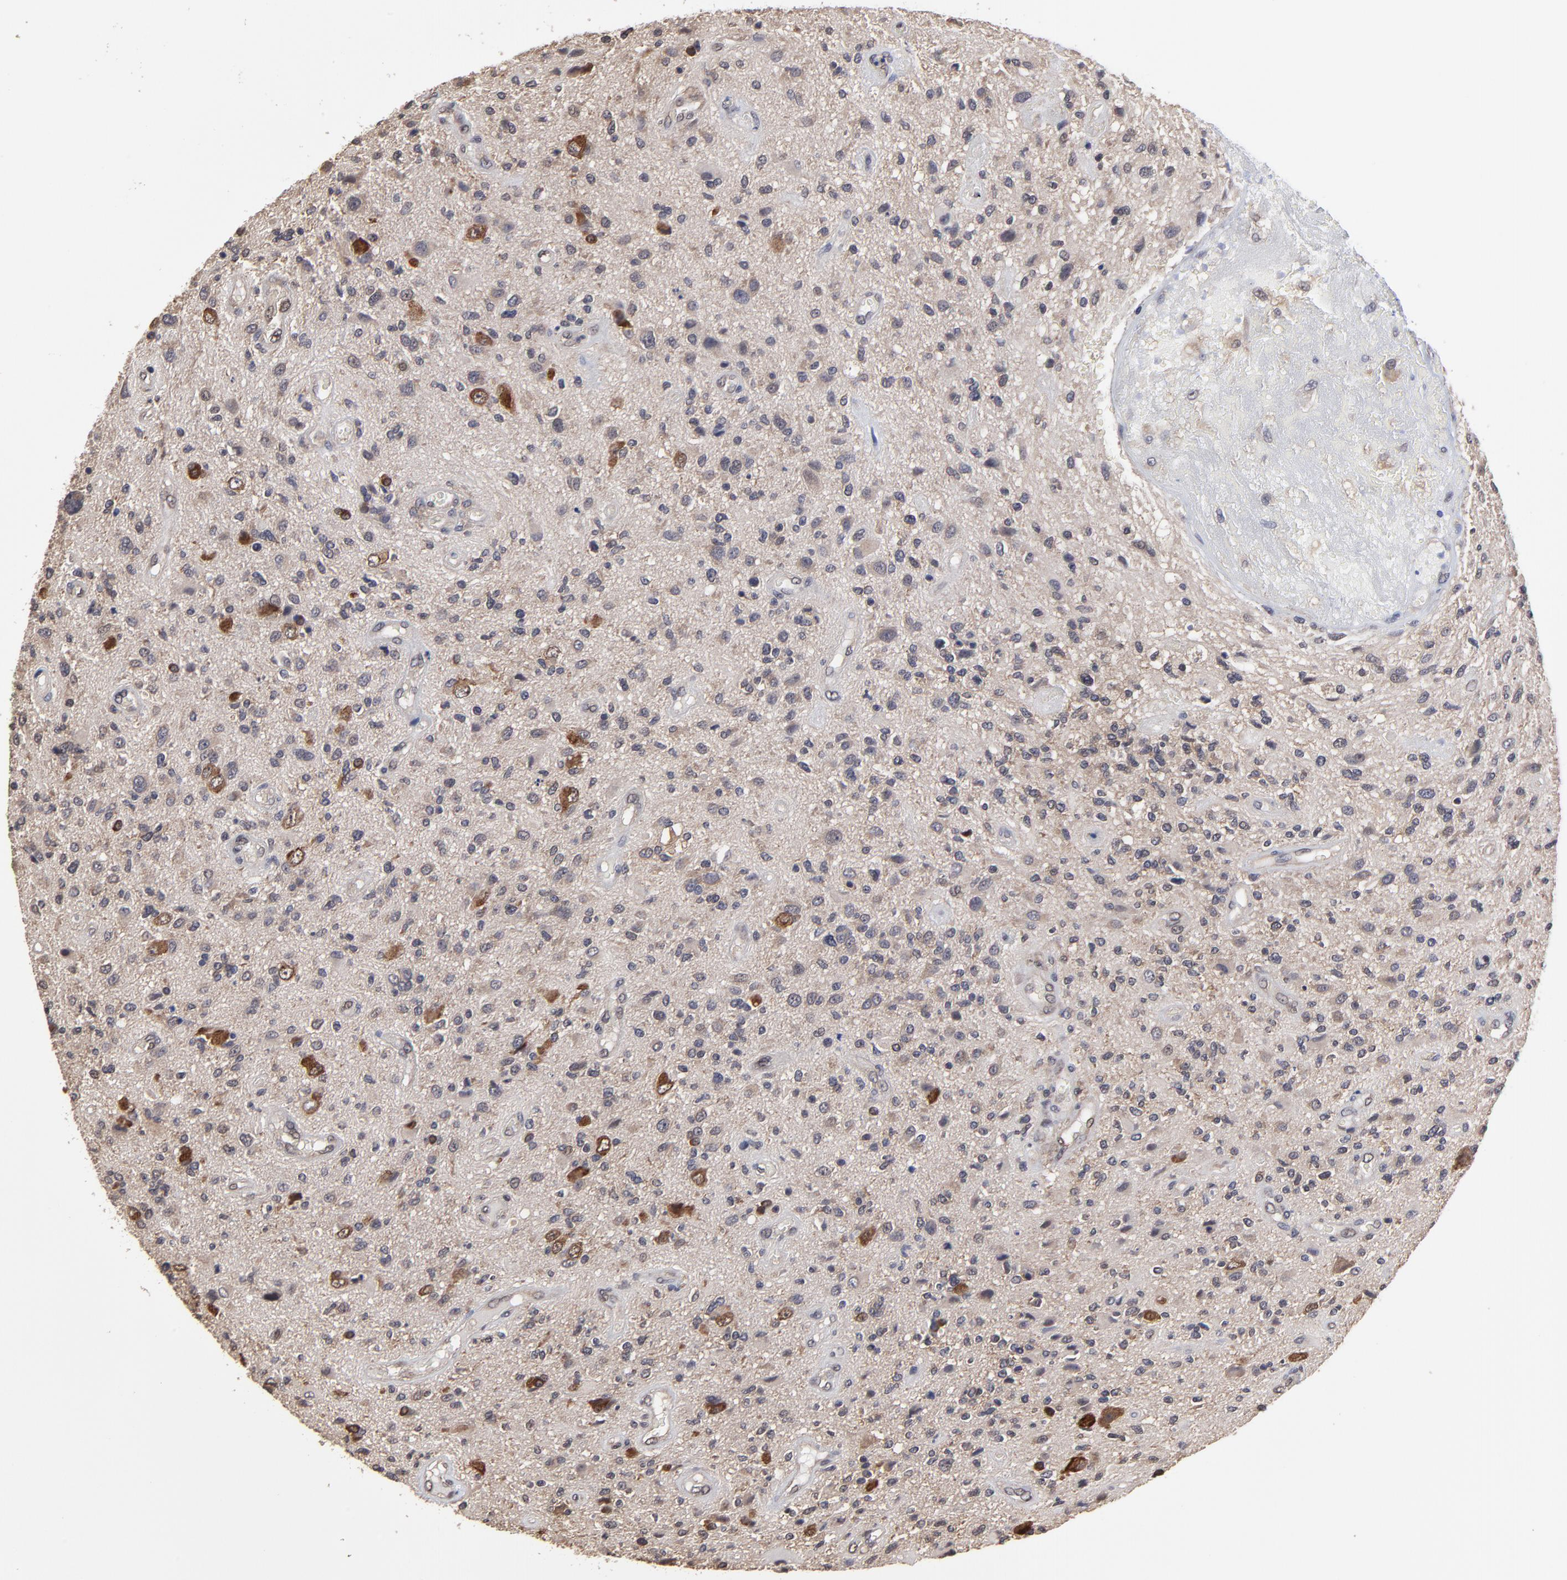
{"staining": {"intensity": "moderate", "quantity": "25%-75%", "location": "cytoplasmic/membranous,nuclear"}, "tissue": "glioma", "cell_type": "Tumor cells", "image_type": "cancer", "snomed": [{"axis": "morphology", "description": "Normal tissue, NOS"}, {"axis": "morphology", "description": "Glioma, malignant, High grade"}, {"axis": "topography", "description": "Cerebral cortex"}], "caption": "Malignant high-grade glioma stained with DAB (3,3'-diaminobenzidine) immunohistochemistry (IHC) demonstrates medium levels of moderate cytoplasmic/membranous and nuclear positivity in about 25%-75% of tumor cells. The staining was performed using DAB (3,3'-diaminobenzidine), with brown indicating positive protein expression. Nuclei are stained blue with hematoxylin.", "gene": "CCT2", "patient": {"sex": "male", "age": 75}}